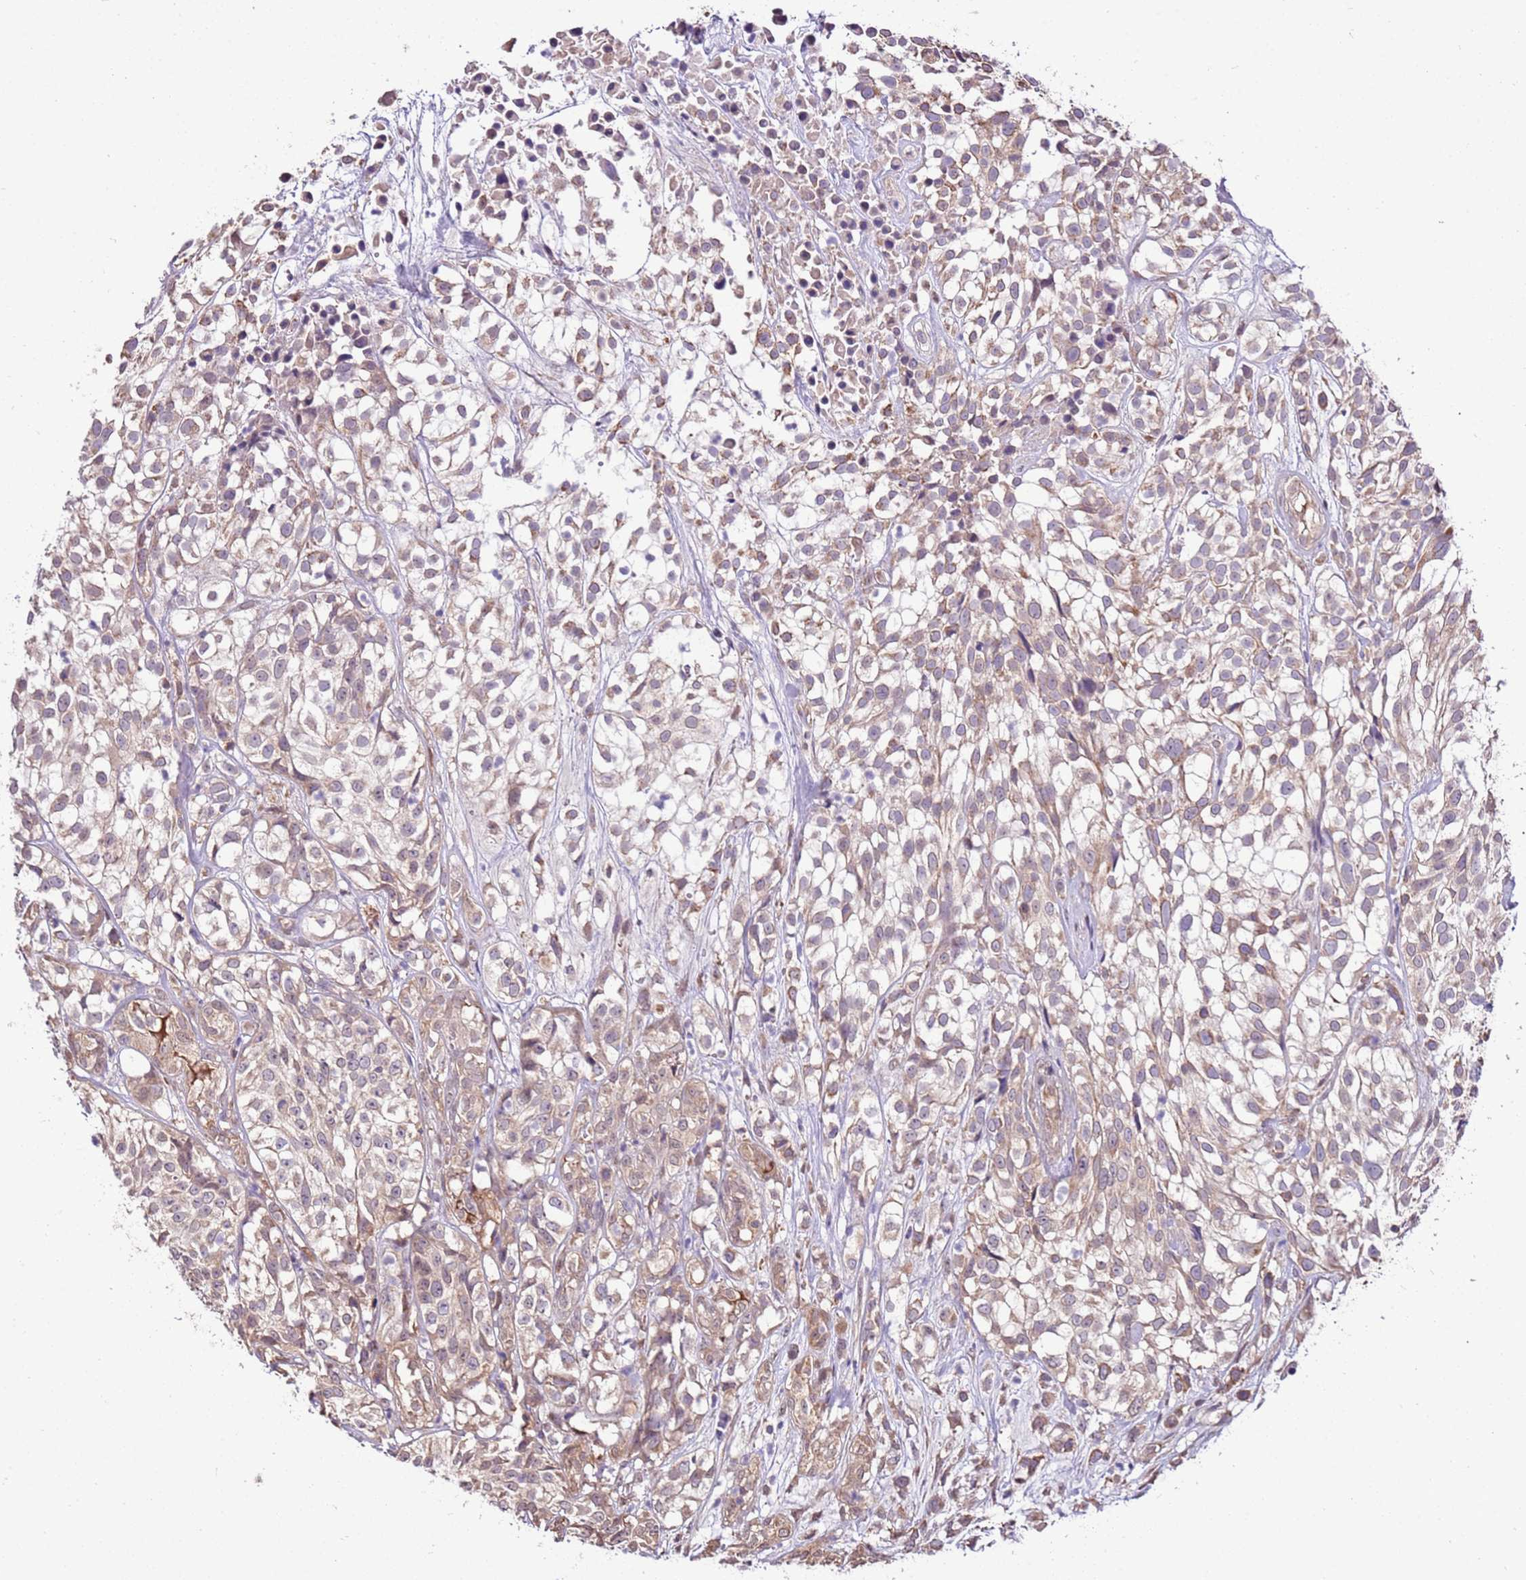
{"staining": {"intensity": "weak", "quantity": "25%-75%", "location": "cytoplasmic/membranous"}, "tissue": "urothelial cancer", "cell_type": "Tumor cells", "image_type": "cancer", "snomed": [{"axis": "morphology", "description": "Urothelial carcinoma, High grade"}, {"axis": "topography", "description": "Urinary bladder"}], "caption": "This image shows immunohistochemistry (IHC) staining of urothelial carcinoma (high-grade), with low weak cytoplasmic/membranous expression in approximately 25%-75% of tumor cells.", "gene": "BBS5", "patient": {"sex": "male", "age": 56}}